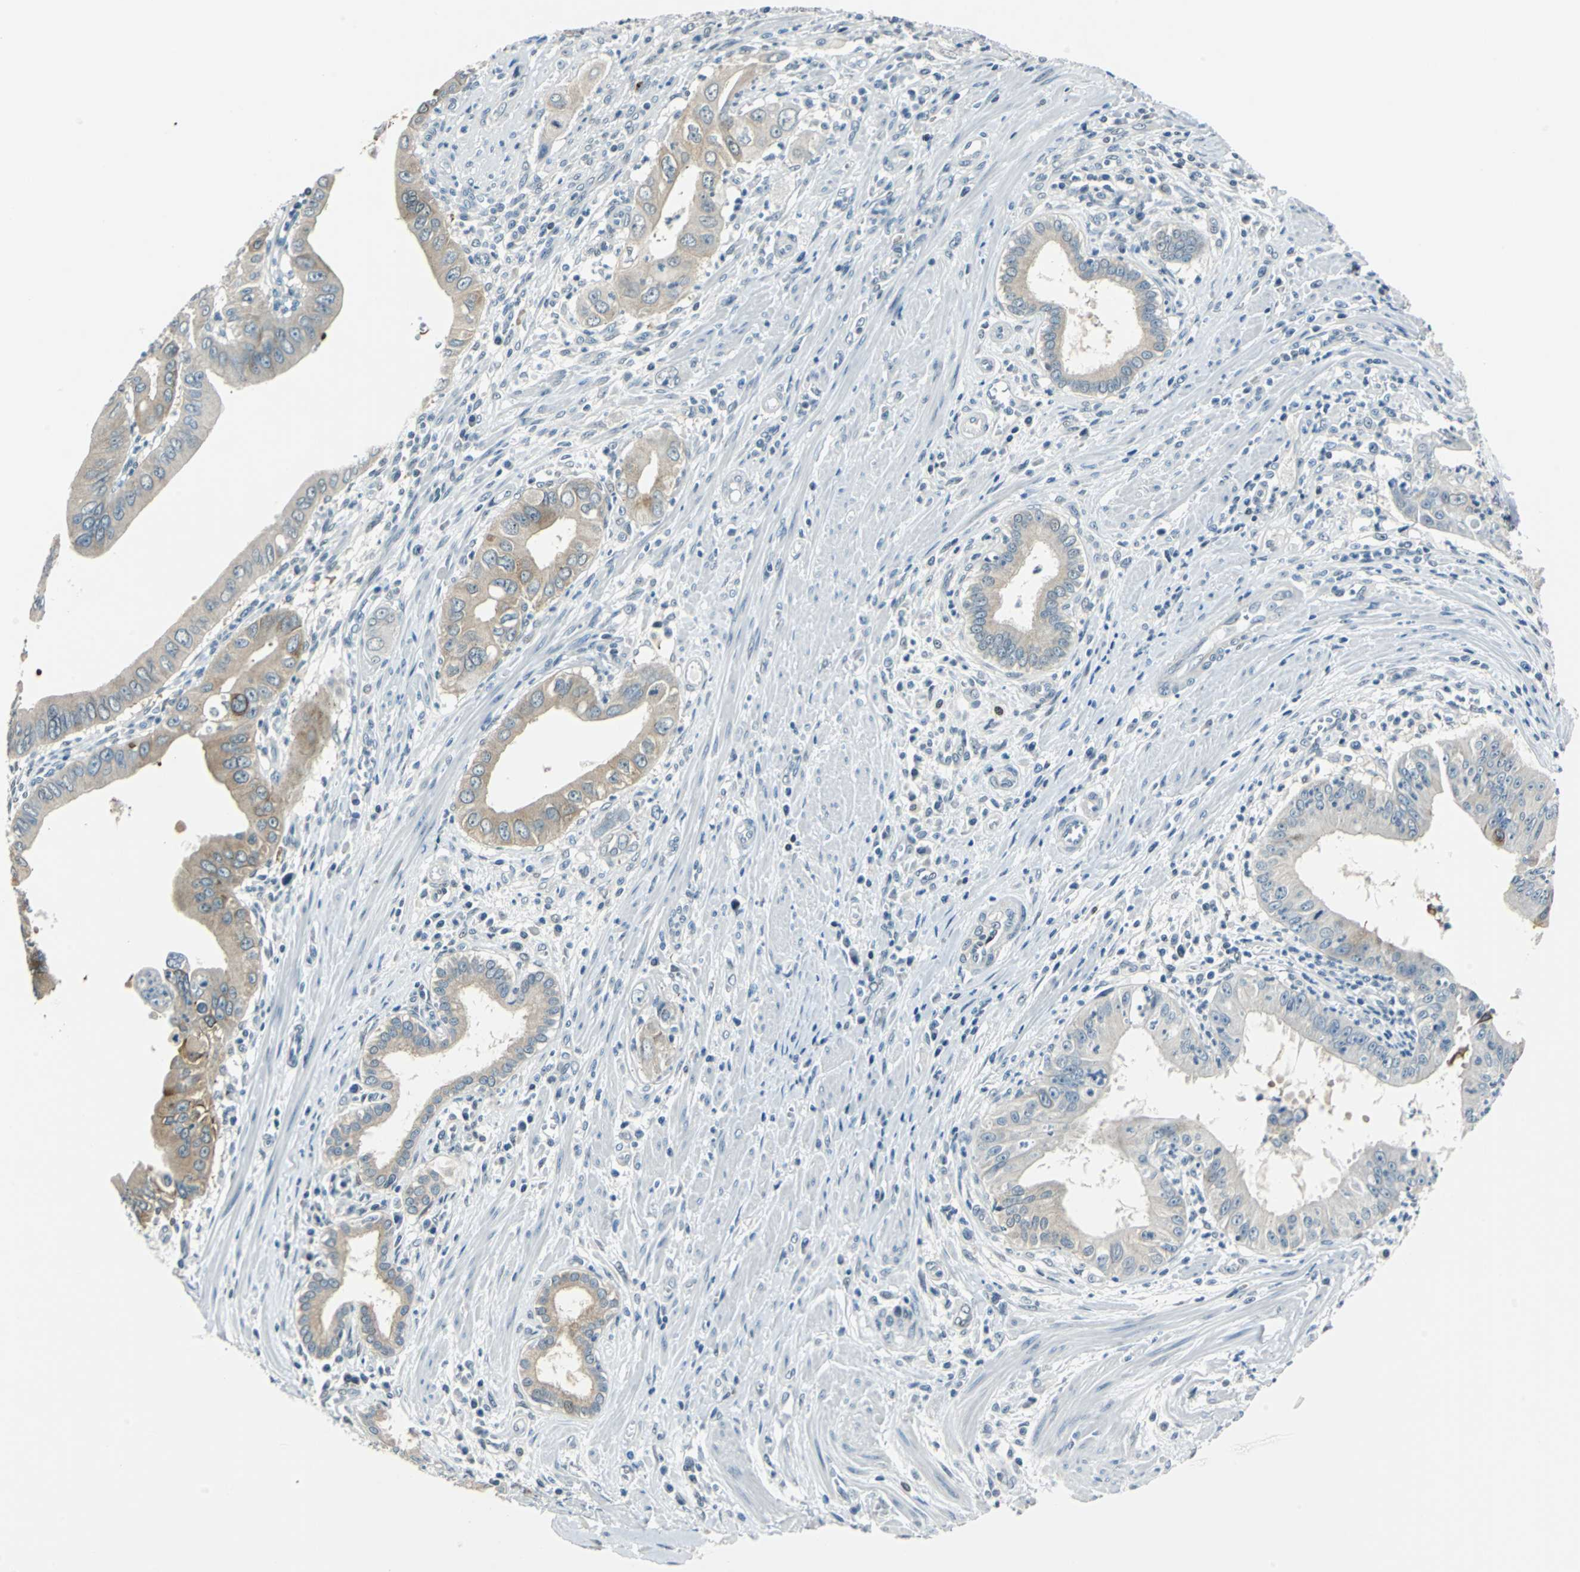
{"staining": {"intensity": "moderate", "quantity": "25%-75%", "location": "cytoplasmic/membranous"}, "tissue": "pancreatic cancer", "cell_type": "Tumor cells", "image_type": "cancer", "snomed": [{"axis": "morphology", "description": "Normal tissue, NOS"}, {"axis": "topography", "description": "Lymph node"}], "caption": "A photomicrograph showing moderate cytoplasmic/membranous staining in approximately 25%-75% of tumor cells in pancreatic cancer, as visualized by brown immunohistochemical staining.", "gene": "HCFC2", "patient": {"sex": "male", "age": 50}}